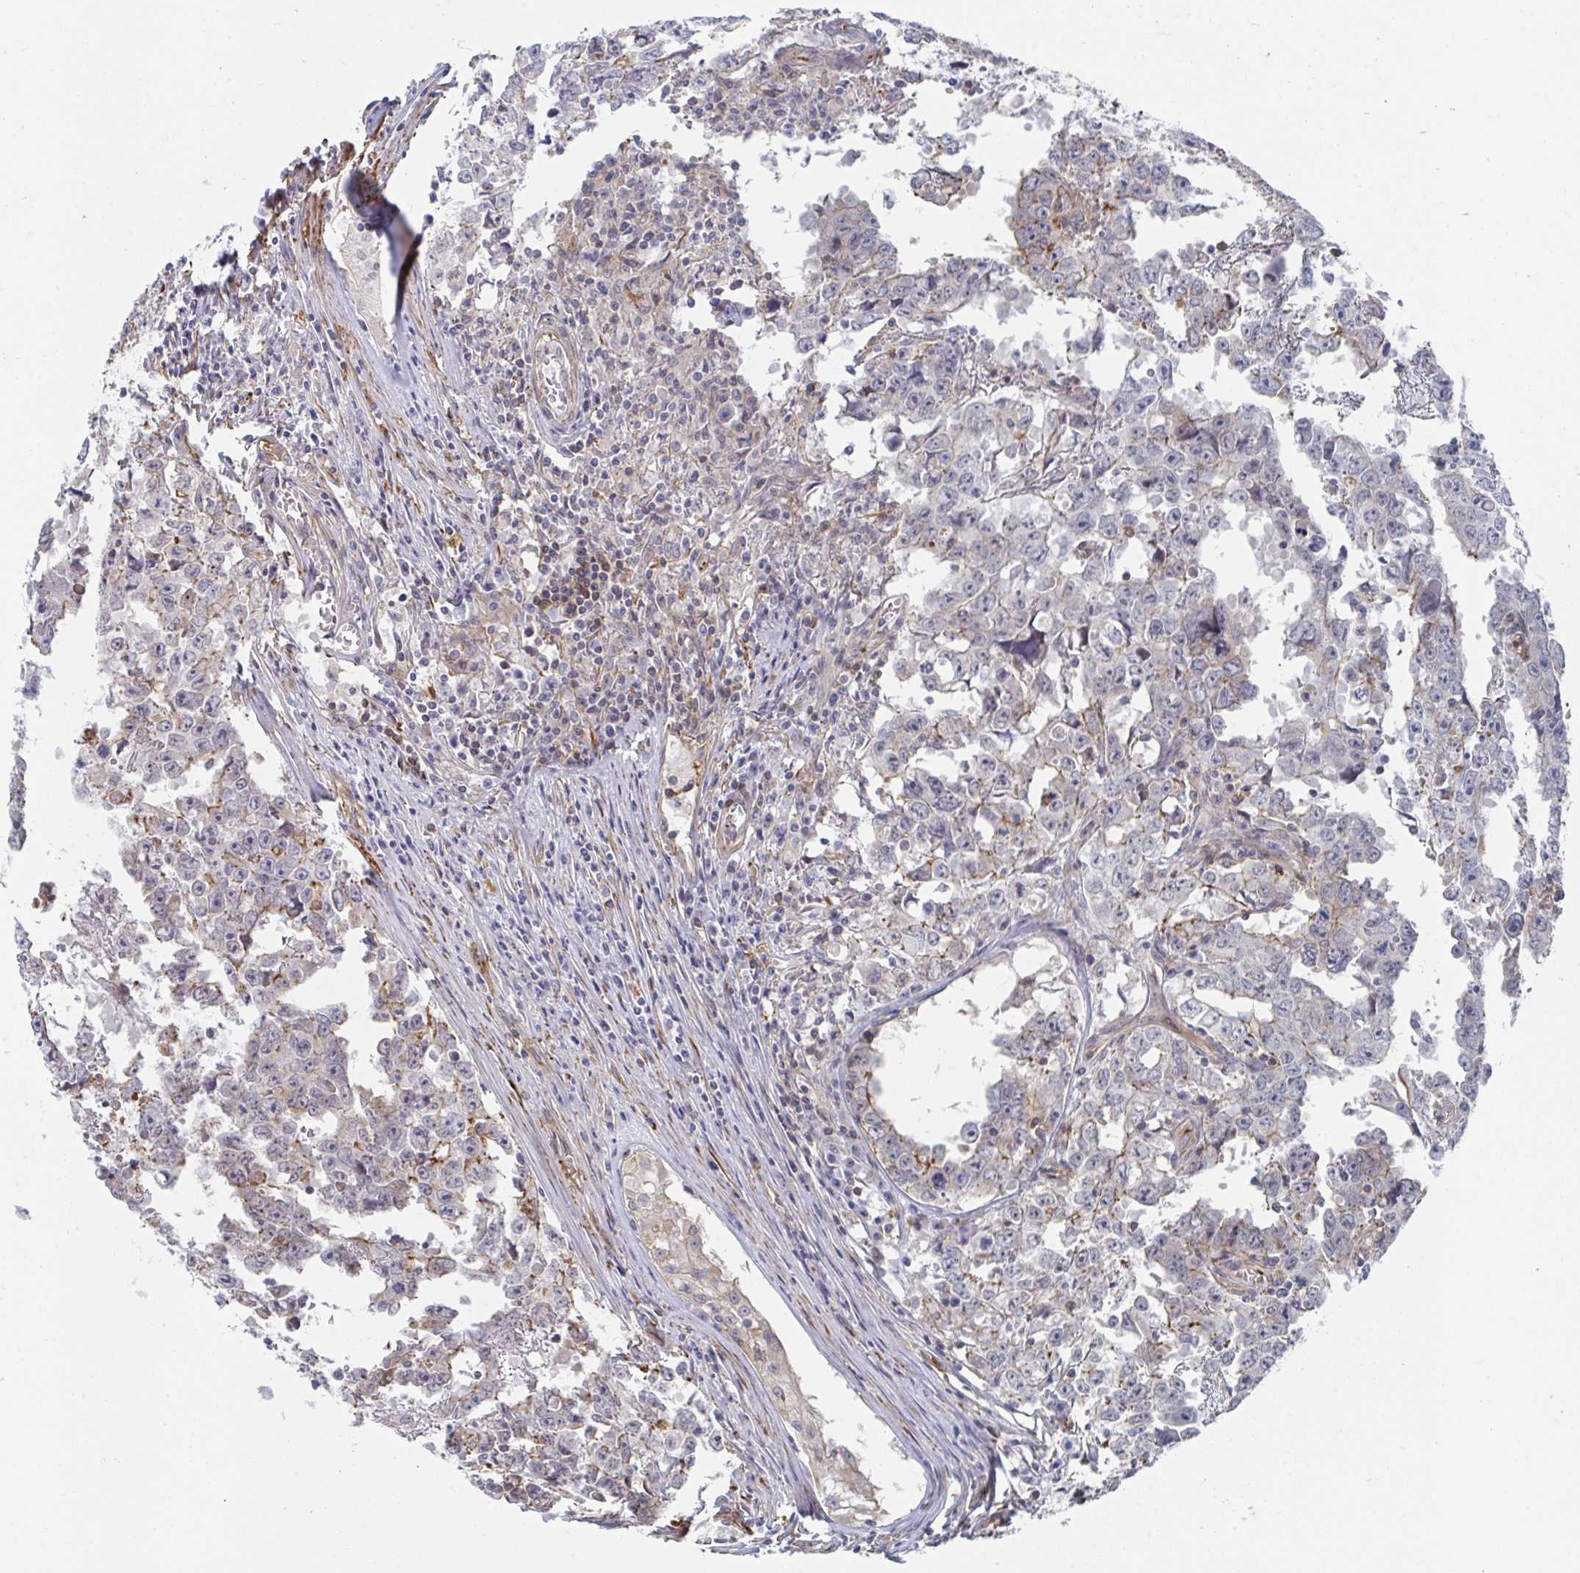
{"staining": {"intensity": "moderate", "quantity": "<25%", "location": "cytoplasmic/membranous"}, "tissue": "testis cancer", "cell_type": "Tumor cells", "image_type": "cancer", "snomed": [{"axis": "morphology", "description": "Carcinoma, Embryonal, NOS"}, {"axis": "topography", "description": "Testis"}], "caption": "Testis cancer tissue shows moderate cytoplasmic/membranous positivity in about <25% of tumor cells", "gene": "NEURL4", "patient": {"sex": "male", "age": 22}}